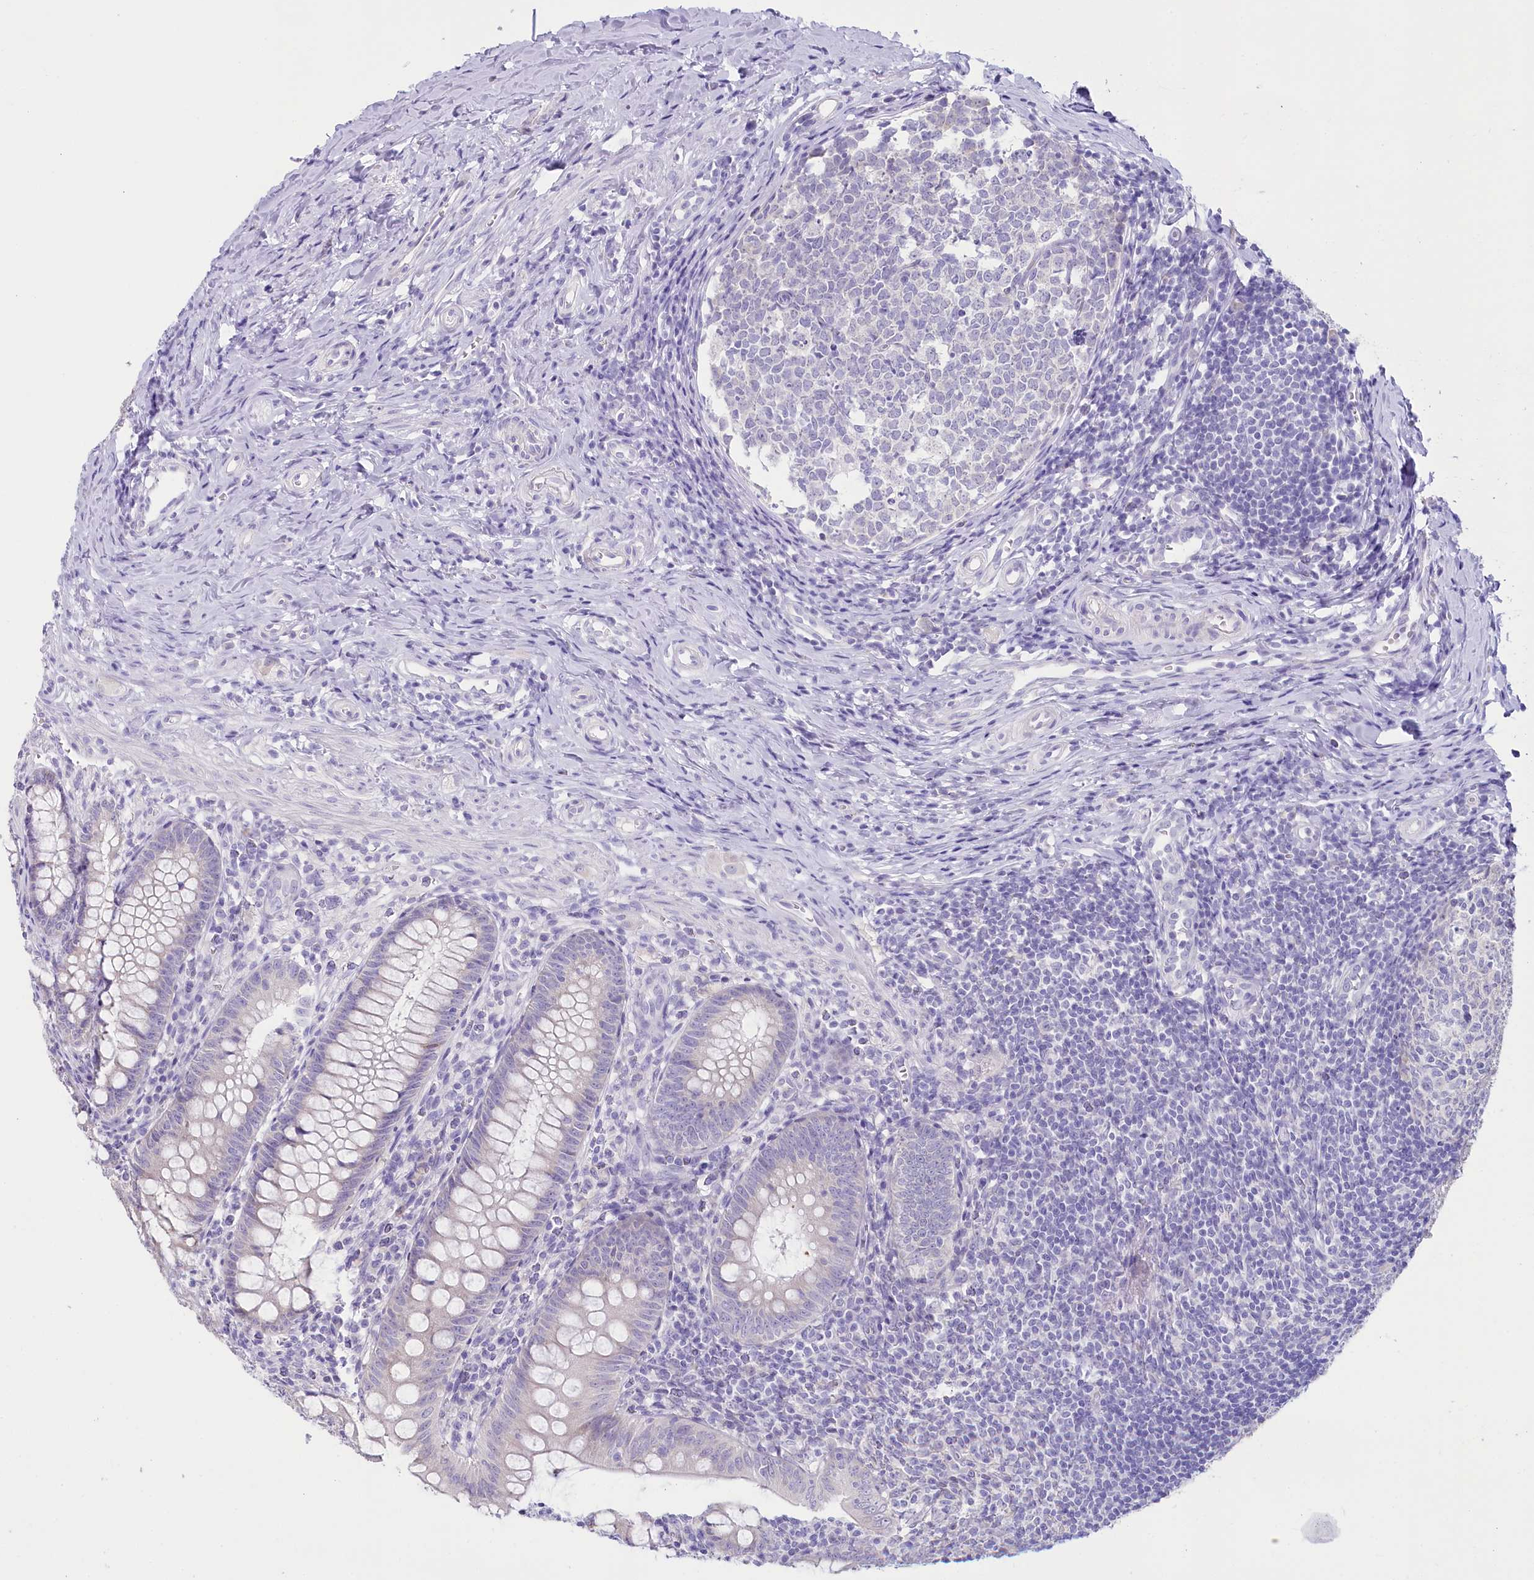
{"staining": {"intensity": "negative", "quantity": "none", "location": "none"}, "tissue": "appendix", "cell_type": "Glandular cells", "image_type": "normal", "snomed": [{"axis": "morphology", "description": "Normal tissue, NOS"}, {"axis": "topography", "description": "Appendix"}], "caption": "DAB (3,3'-diaminobenzidine) immunohistochemical staining of benign appendix demonstrates no significant expression in glandular cells. Nuclei are stained in blue.", "gene": "MYOZ1", "patient": {"sex": "male", "age": 14}}